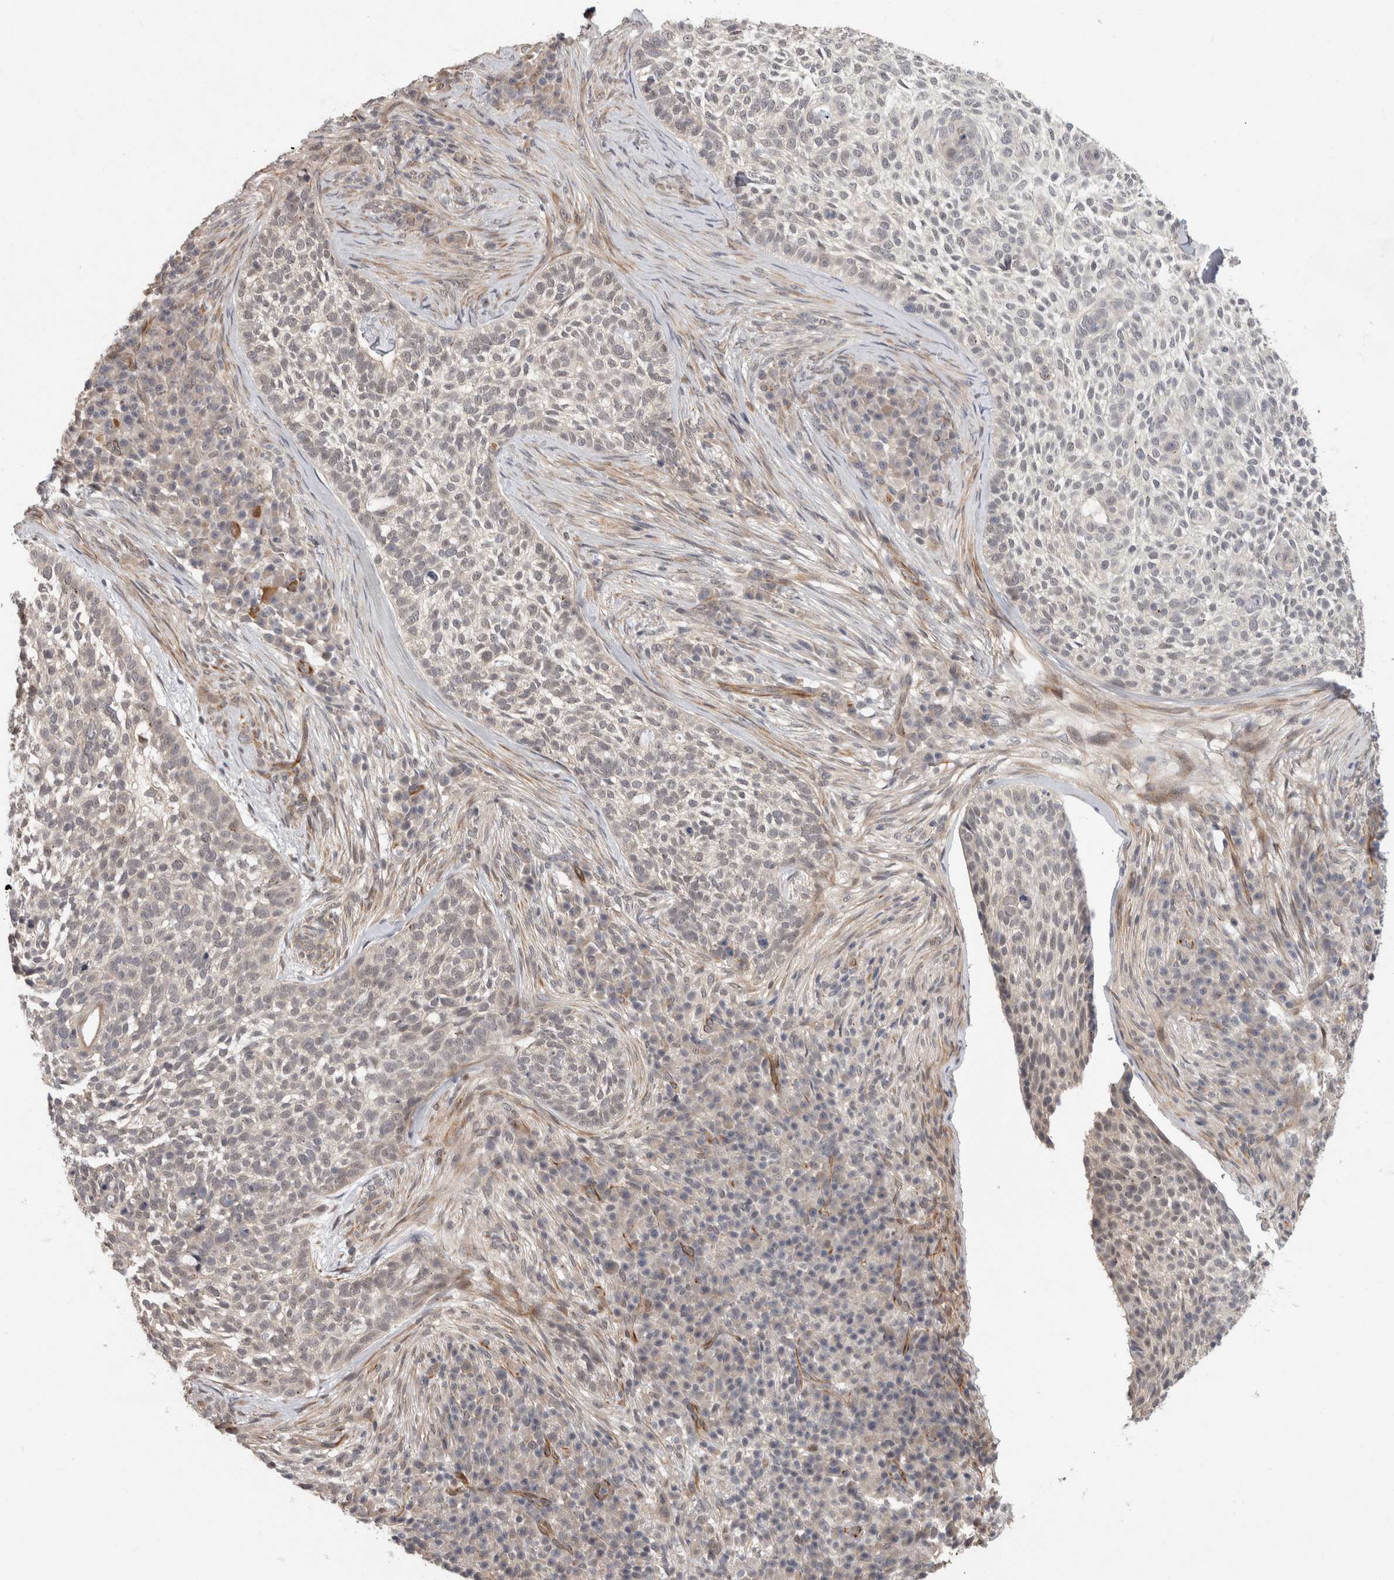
{"staining": {"intensity": "negative", "quantity": "none", "location": "none"}, "tissue": "skin cancer", "cell_type": "Tumor cells", "image_type": "cancer", "snomed": [{"axis": "morphology", "description": "Basal cell carcinoma"}, {"axis": "topography", "description": "Skin"}], "caption": "A high-resolution micrograph shows IHC staining of skin basal cell carcinoma, which displays no significant expression in tumor cells.", "gene": "CRISPLD1", "patient": {"sex": "female", "age": 64}}